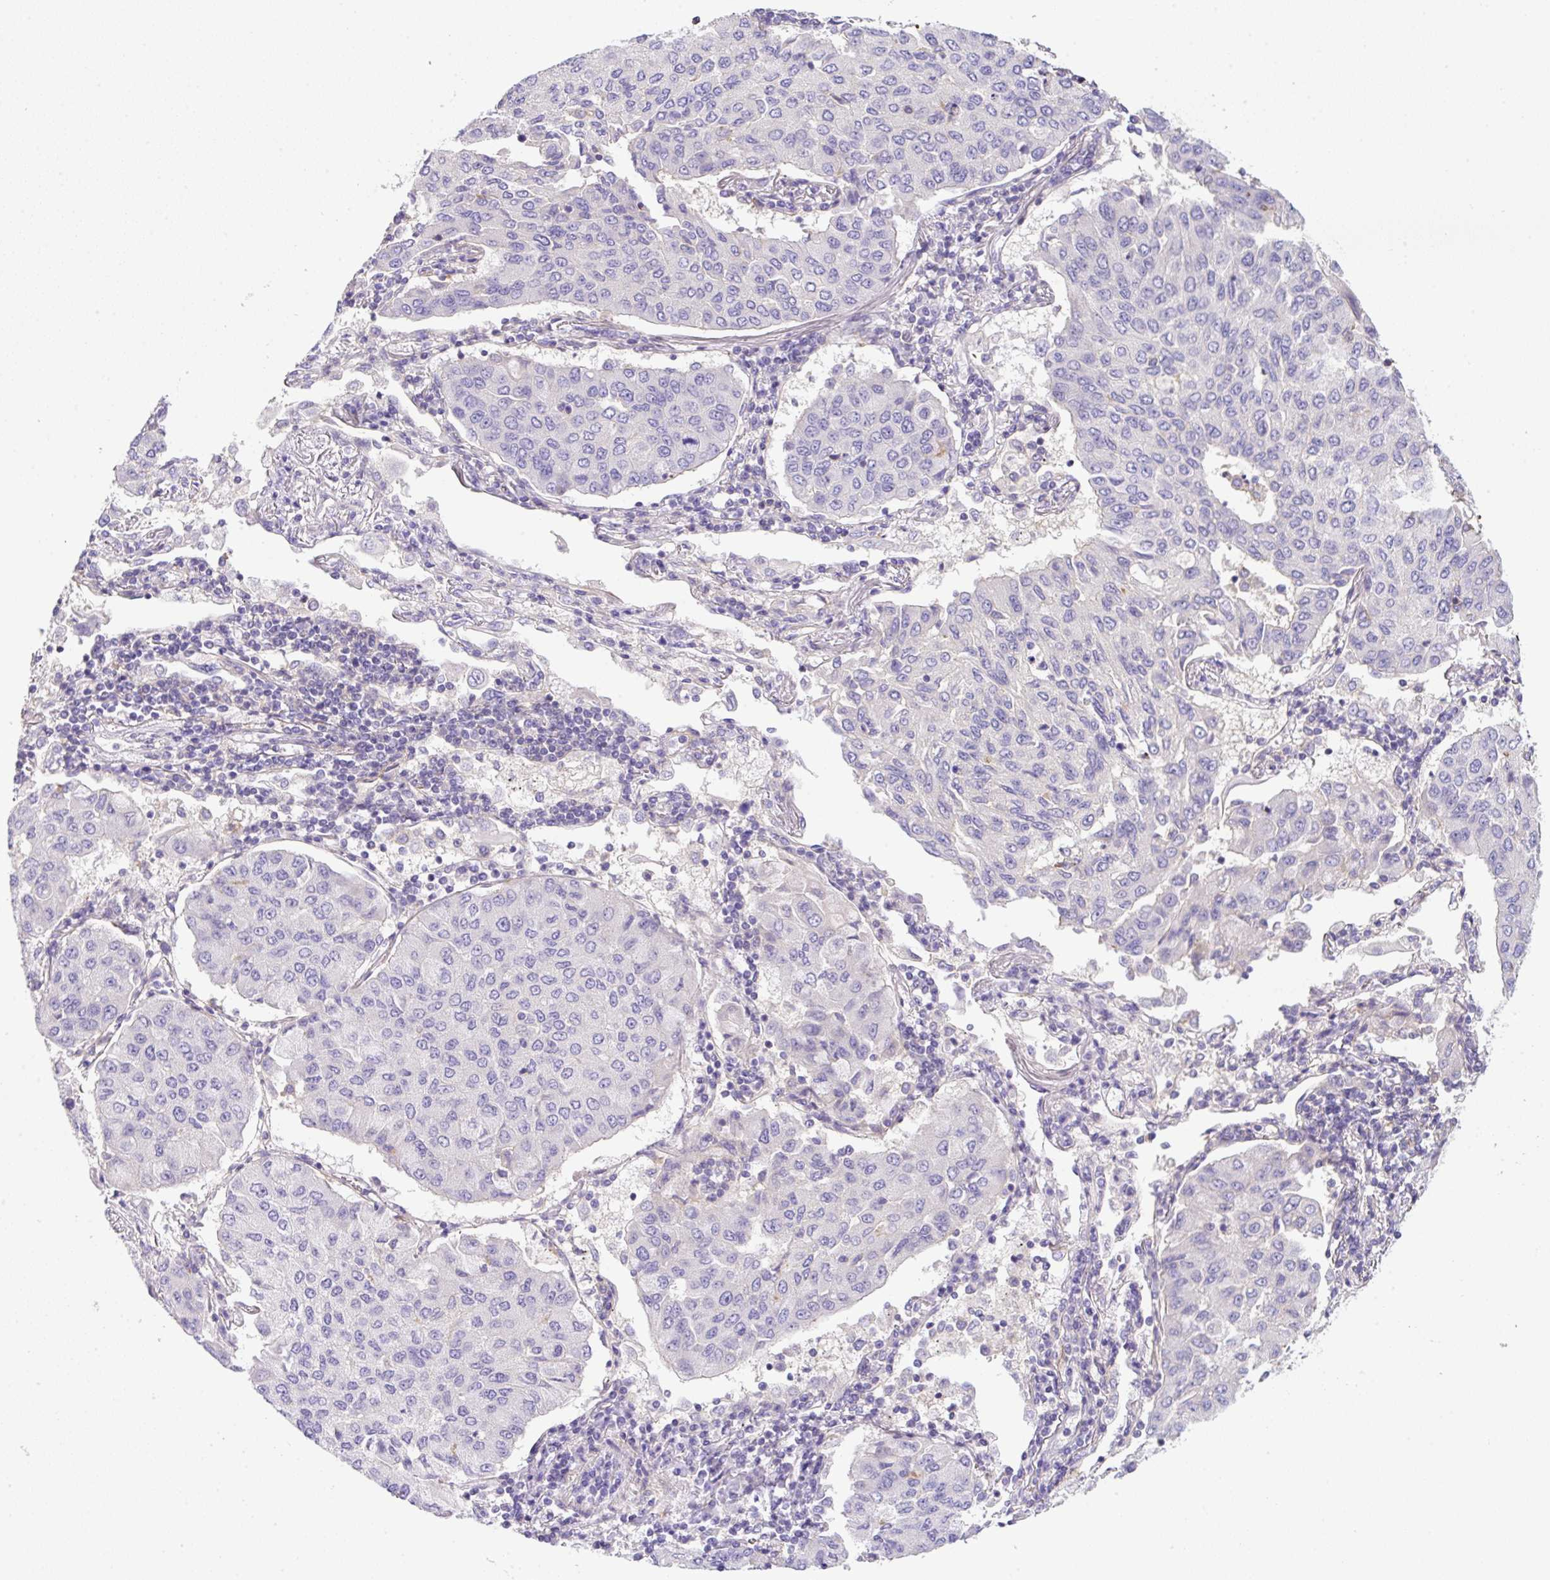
{"staining": {"intensity": "negative", "quantity": "none", "location": "none"}, "tissue": "lung cancer", "cell_type": "Tumor cells", "image_type": "cancer", "snomed": [{"axis": "morphology", "description": "Squamous cell carcinoma, NOS"}, {"axis": "topography", "description": "Lung"}], "caption": "High magnification brightfield microscopy of squamous cell carcinoma (lung) stained with DAB (3,3'-diaminobenzidine) (brown) and counterstained with hematoxylin (blue): tumor cells show no significant positivity.", "gene": "NPTN", "patient": {"sex": "male", "age": 74}}